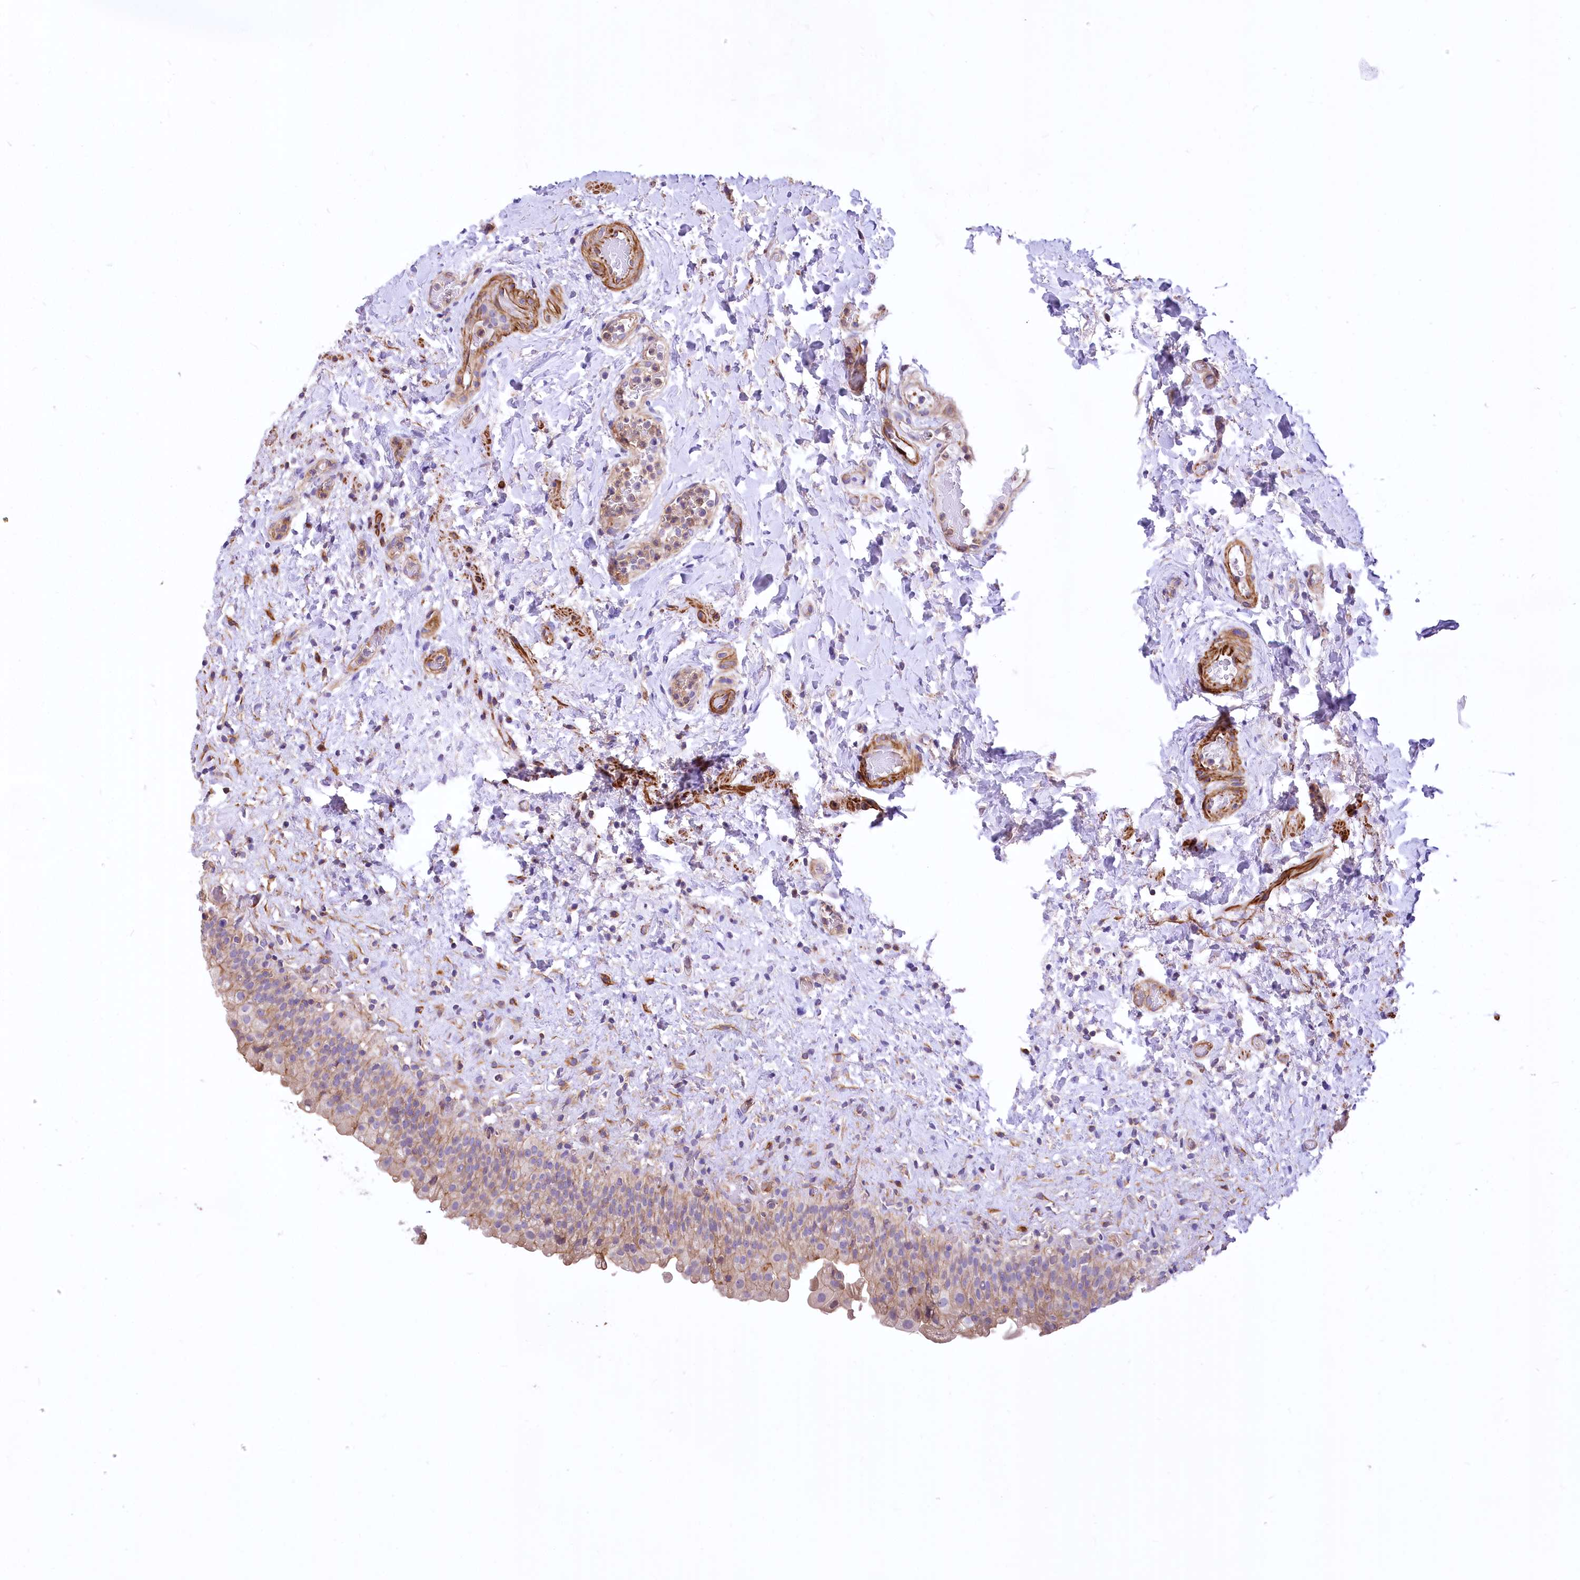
{"staining": {"intensity": "weak", "quantity": "25%-75%", "location": "cytoplasmic/membranous"}, "tissue": "urinary bladder", "cell_type": "Urothelial cells", "image_type": "normal", "snomed": [{"axis": "morphology", "description": "Normal tissue, NOS"}, {"axis": "topography", "description": "Urinary bladder"}], "caption": "A brown stain highlights weak cytoplasmic/membranous expression of a protein in urothelial cells of benign human urinary bladder. The staining is performed using DAB brown chromogen to label protein expression. The nuclei are counter-stained blue using hematoxylin.", "gene": "DPP3", "patient": {"sex": "female", "age": 27}}